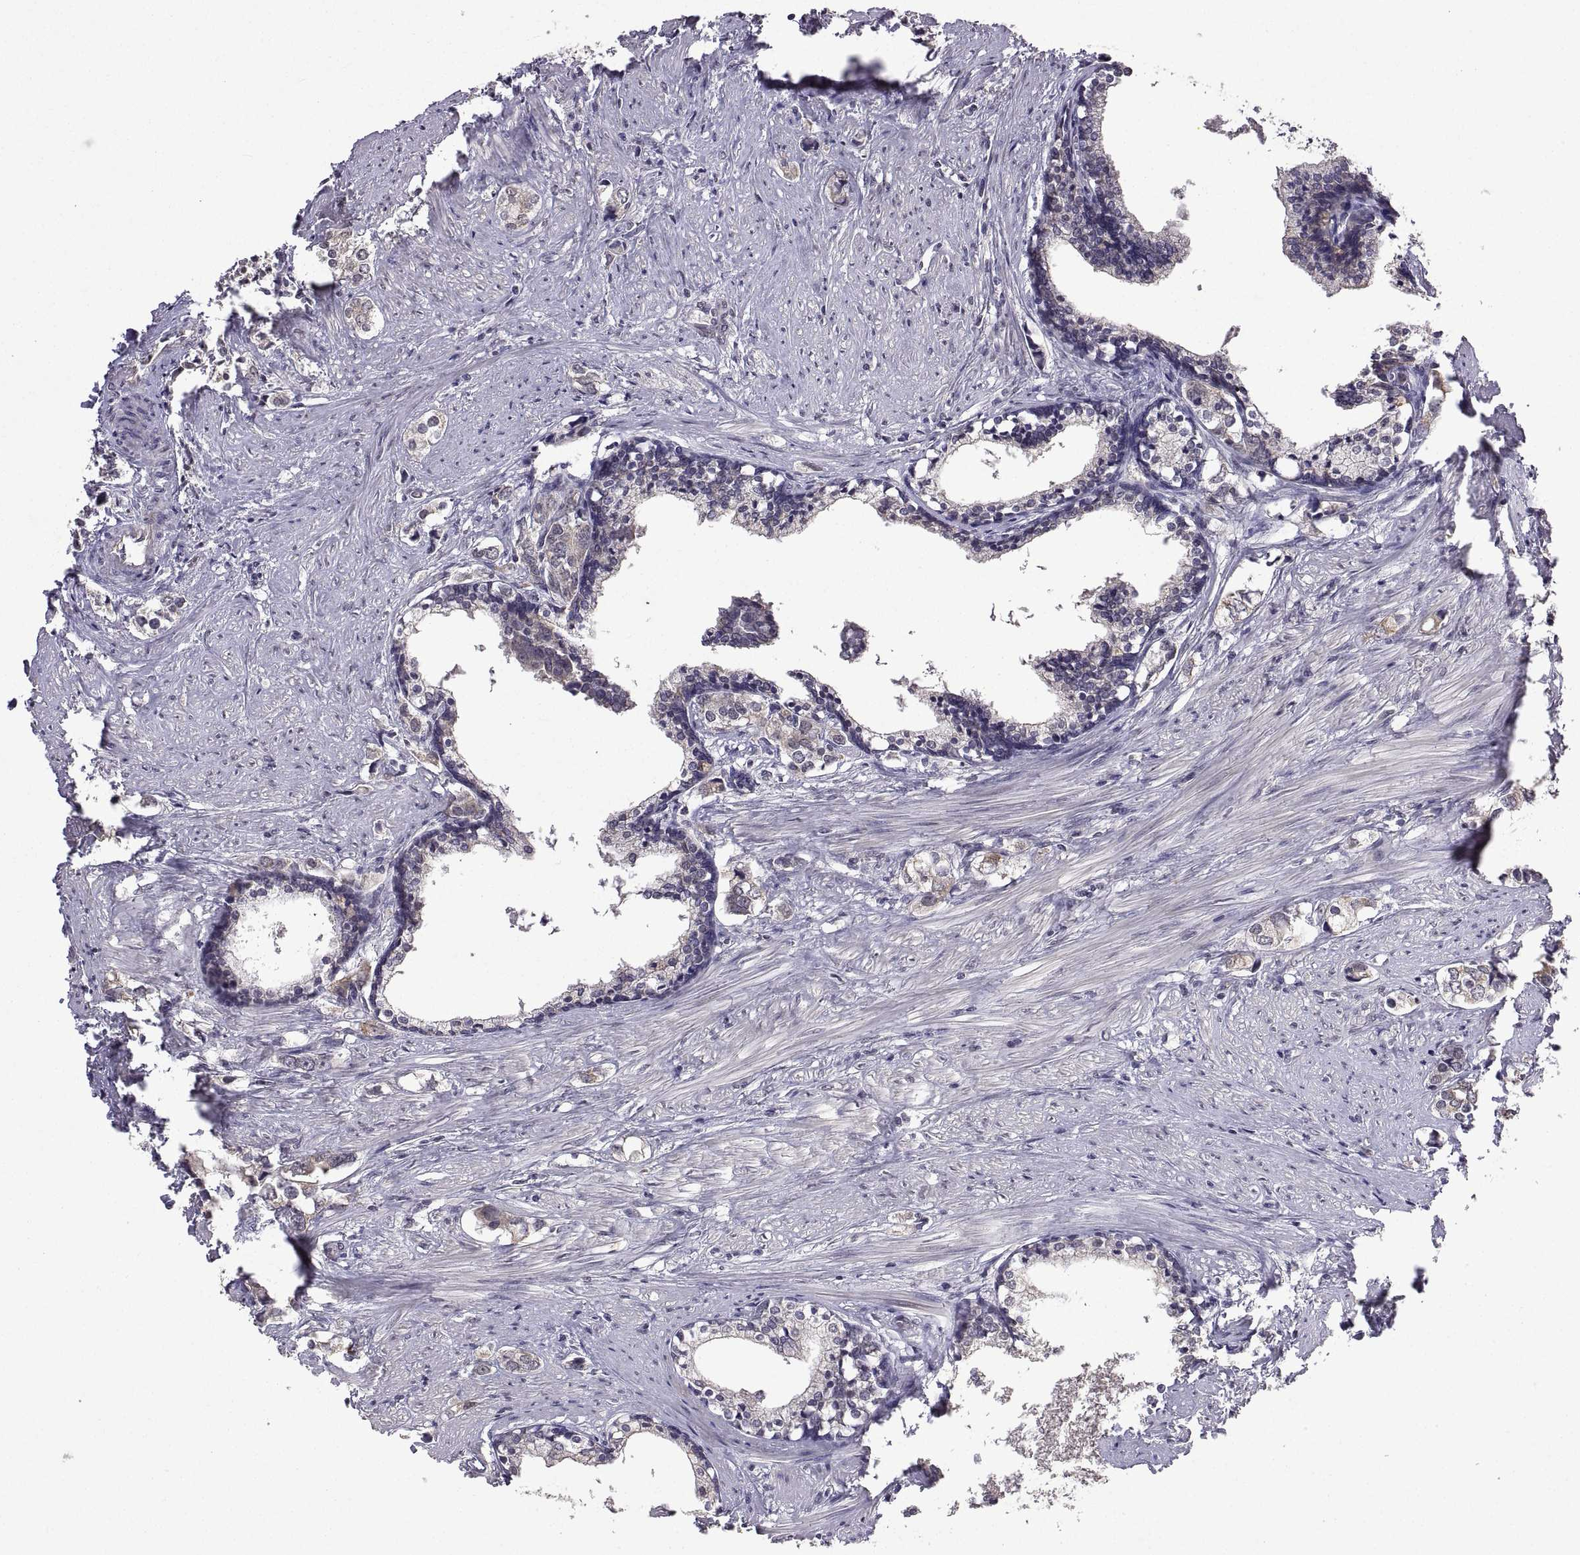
{"staining": {"intensity": "weak", "quantity": "25%-75%", "location": "cytoplasmic/membranous"}, "tissue": "prostate cancer", "cell_type": "Tumor cells", "image_type": "cancer", "snomed": [{"axis": "morphology", "description": "Adenocarcinoma, NOS"}, {"axis": "topography", "description": "Prostate and seminal vesicle, NOS"}], "caption": "IHC (DAB) staining of human adenocarcinoma (prostate) shows weak cytoplasmic/membranous protein expression in about 25%-75% of tumor cells. (DAB IHC with brightfield microscopy, high magnification).", "gene": "LAMA1", "patient": {"sex": "male", "age": 63}}